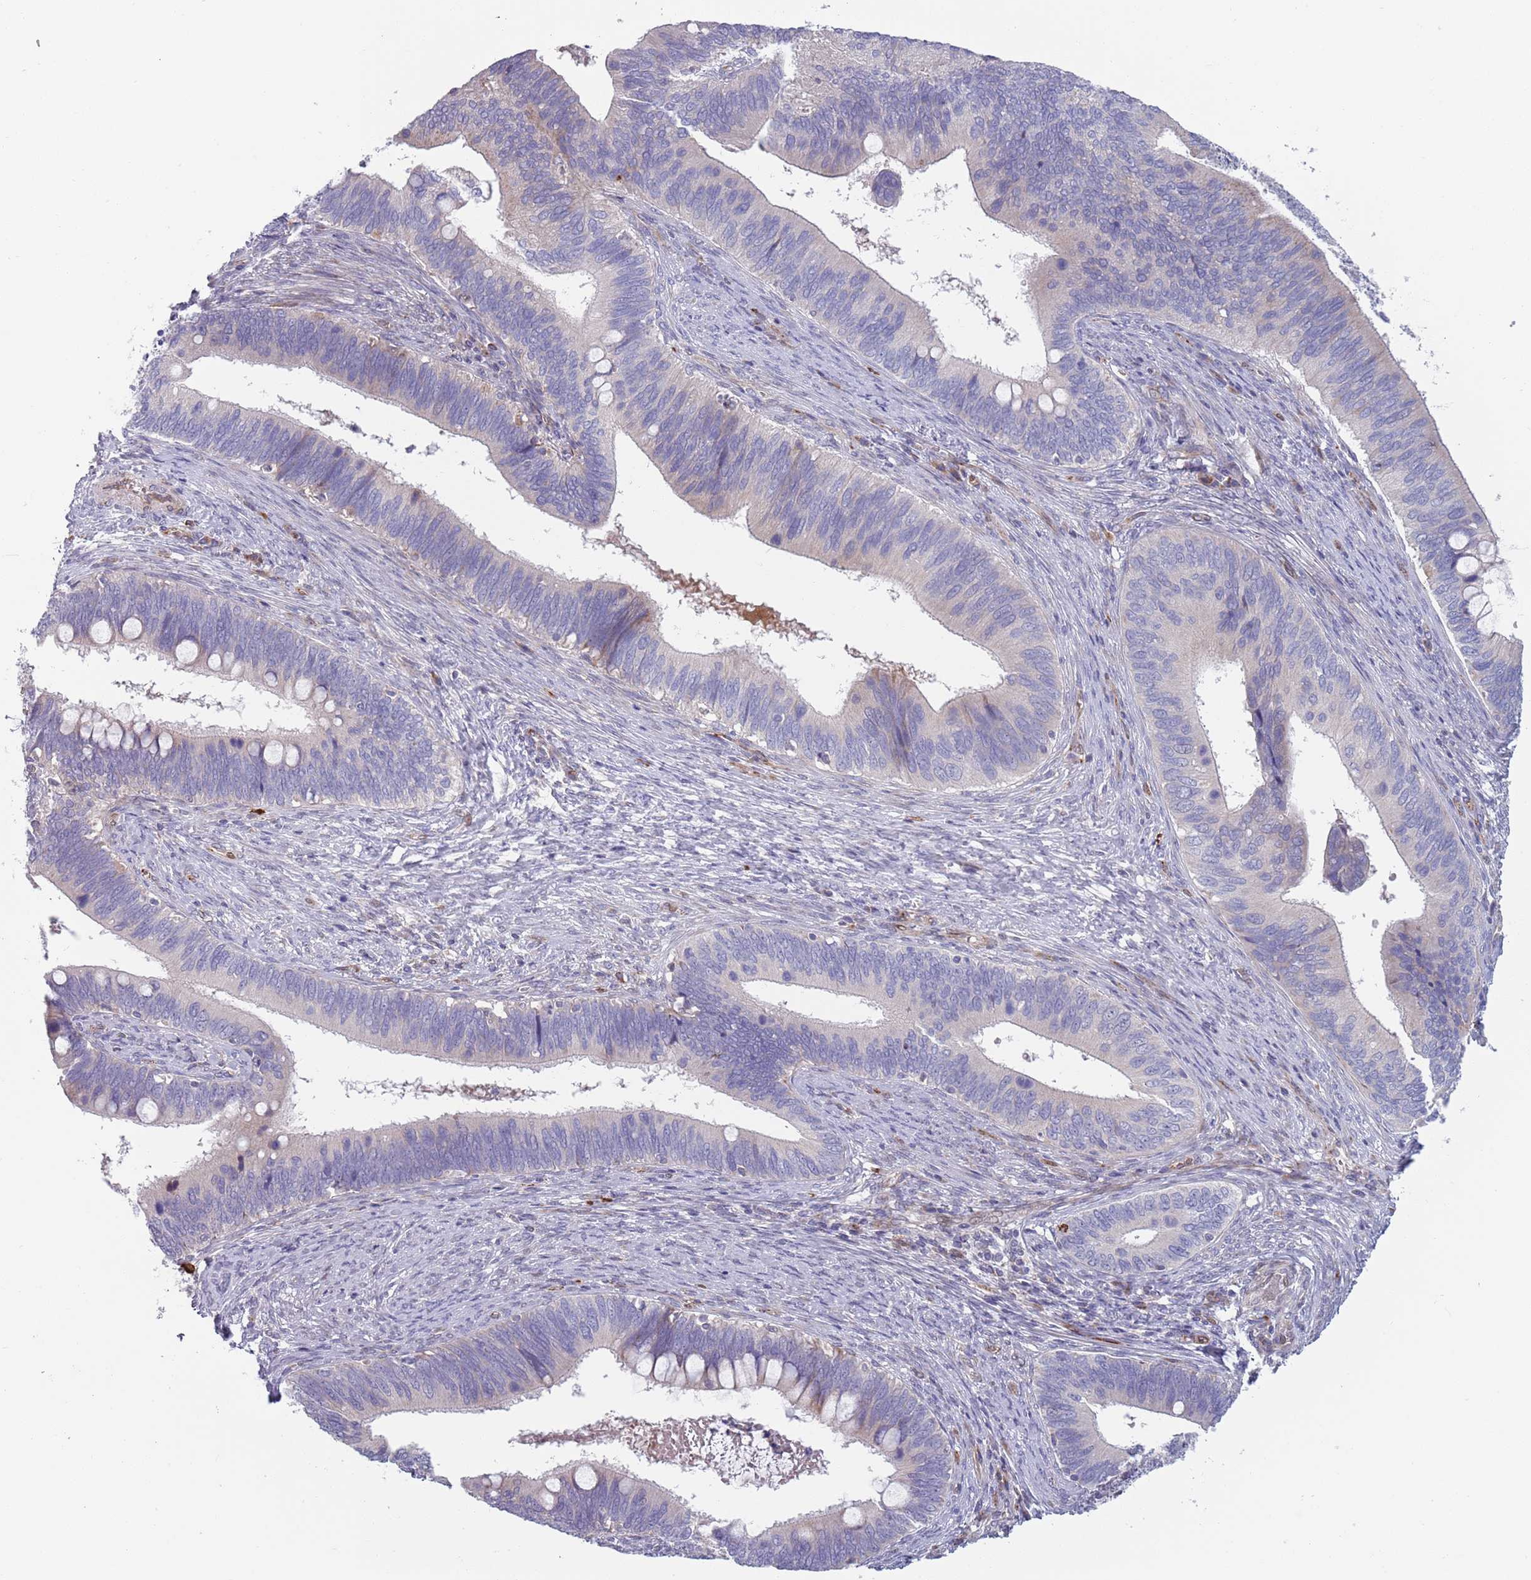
{"staining": {"intensity": "weak", "quantity": "<25%", "location": "cytoplasmic/membranous"}, "tissue": "cervical cancer", "cell_type": "Tumor cells", "image_type": "cancer", "snomed": [{"axis": "morphology", "description": "Adenocarcinoma, NOS"}, {"axis": "topography", "description": "Cervix"}], "caption": "The photomicrograph exhibits no staining of tumor cells in cervical cancer. (DAB immunohistochemistry (IHC), high magnification).", "gene": "TYW1", "patient": {"sex": "female", "age": 42}}